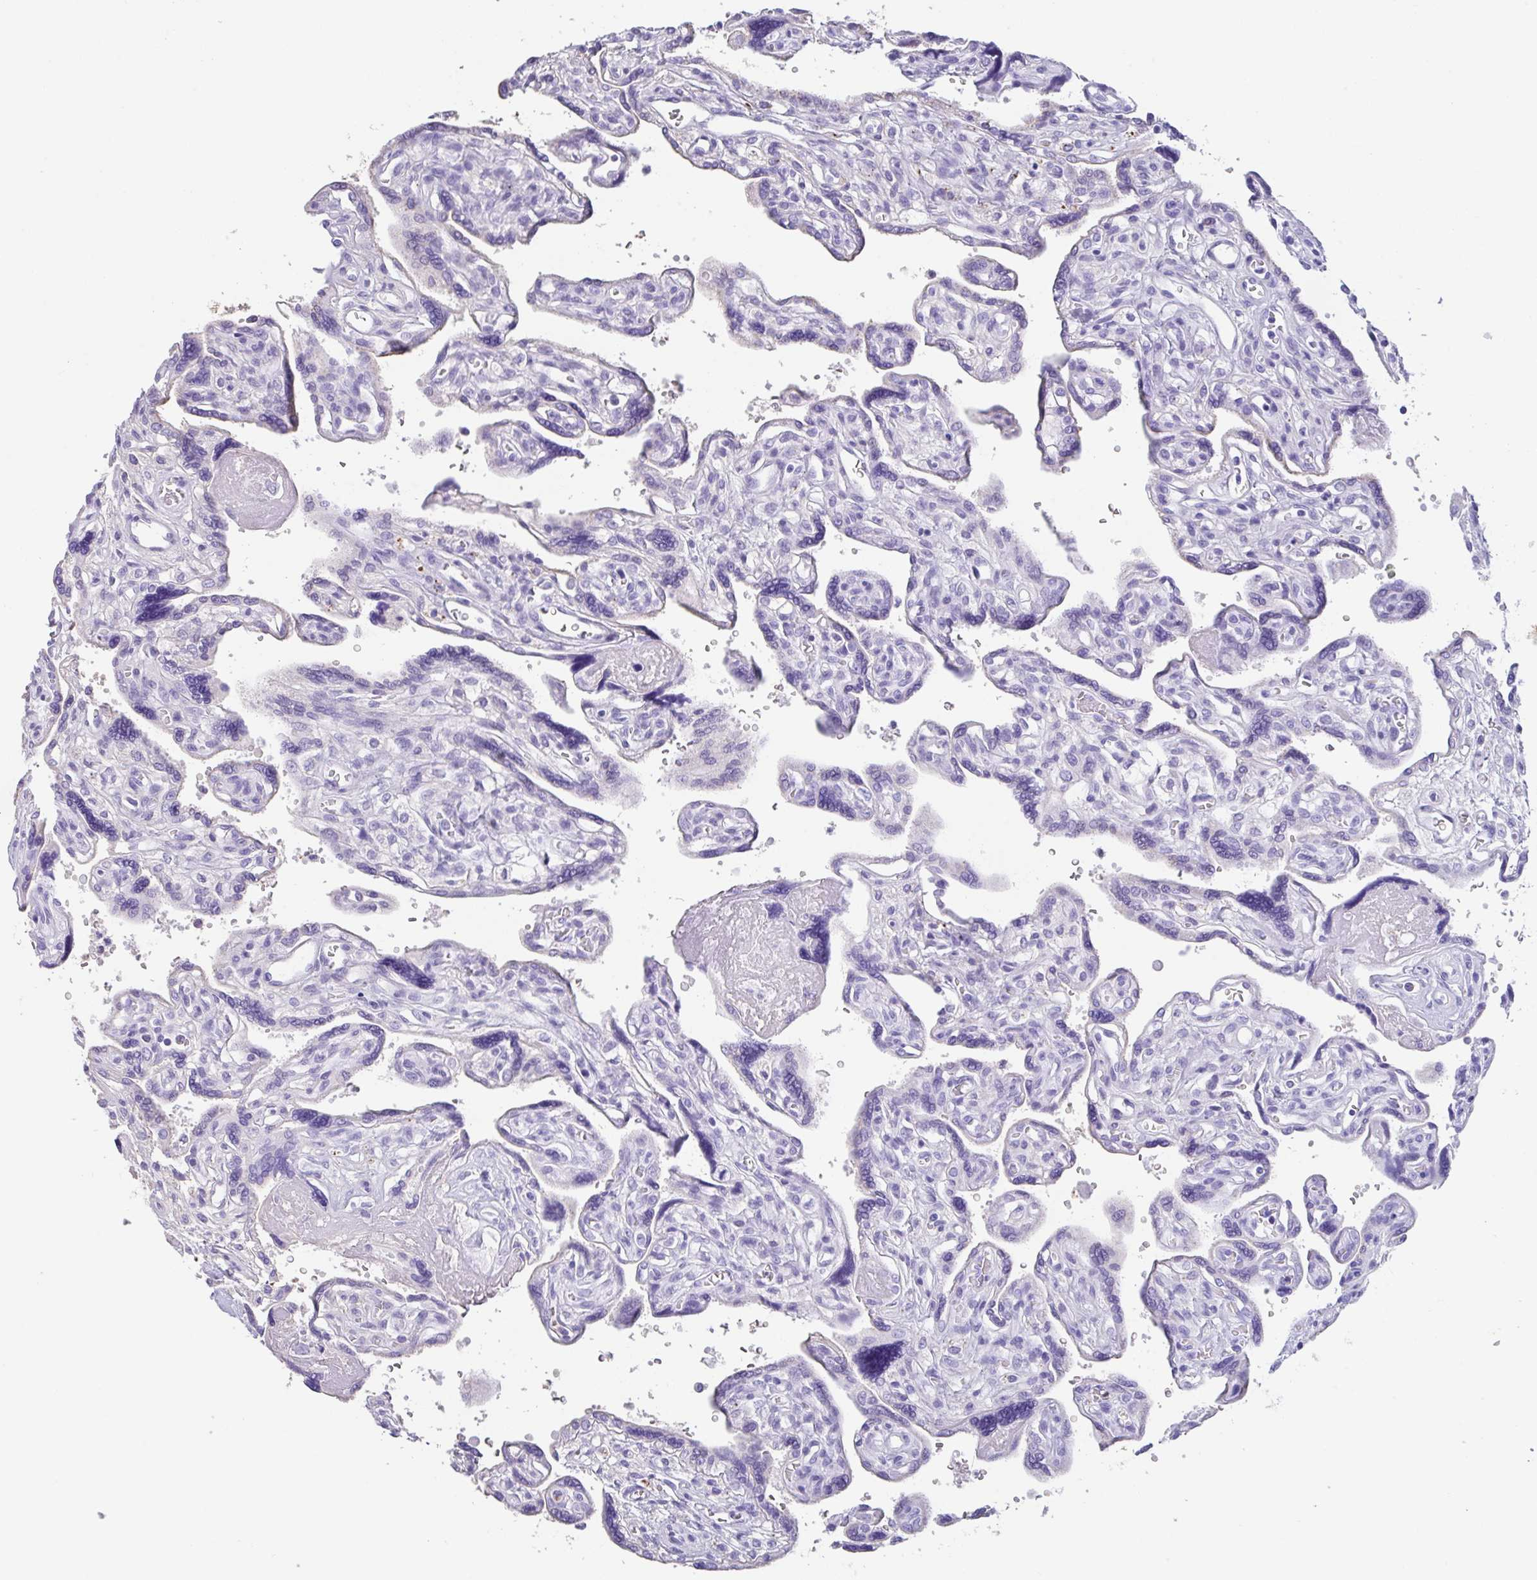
{"staining": {"intensity": "negative", "quantity": "none", "location": "none"}, "tissue": "placenta", "cell_type": "Trophoblastic cells", "image_type": "normal", "snomed": [{"axis": "morphology", "description": "Normal tissue, NOS"}, {"axis": "topography", "description": "Placenta"}], "caption": "Immunohistochemistry (IHC) histopathology image of unremarkable human placenta stained for a protein (brown), which demonstrates no expression in trophoblastic cells. Brightfield microscopy of immunohistochemistry stained with DAB (3,3'-diaminobenzidine) (brown) and hematoxylin (blue), captured at high magnification.", "gene": "HOXC12", "patient": {"sex": "female", "age": 39}}